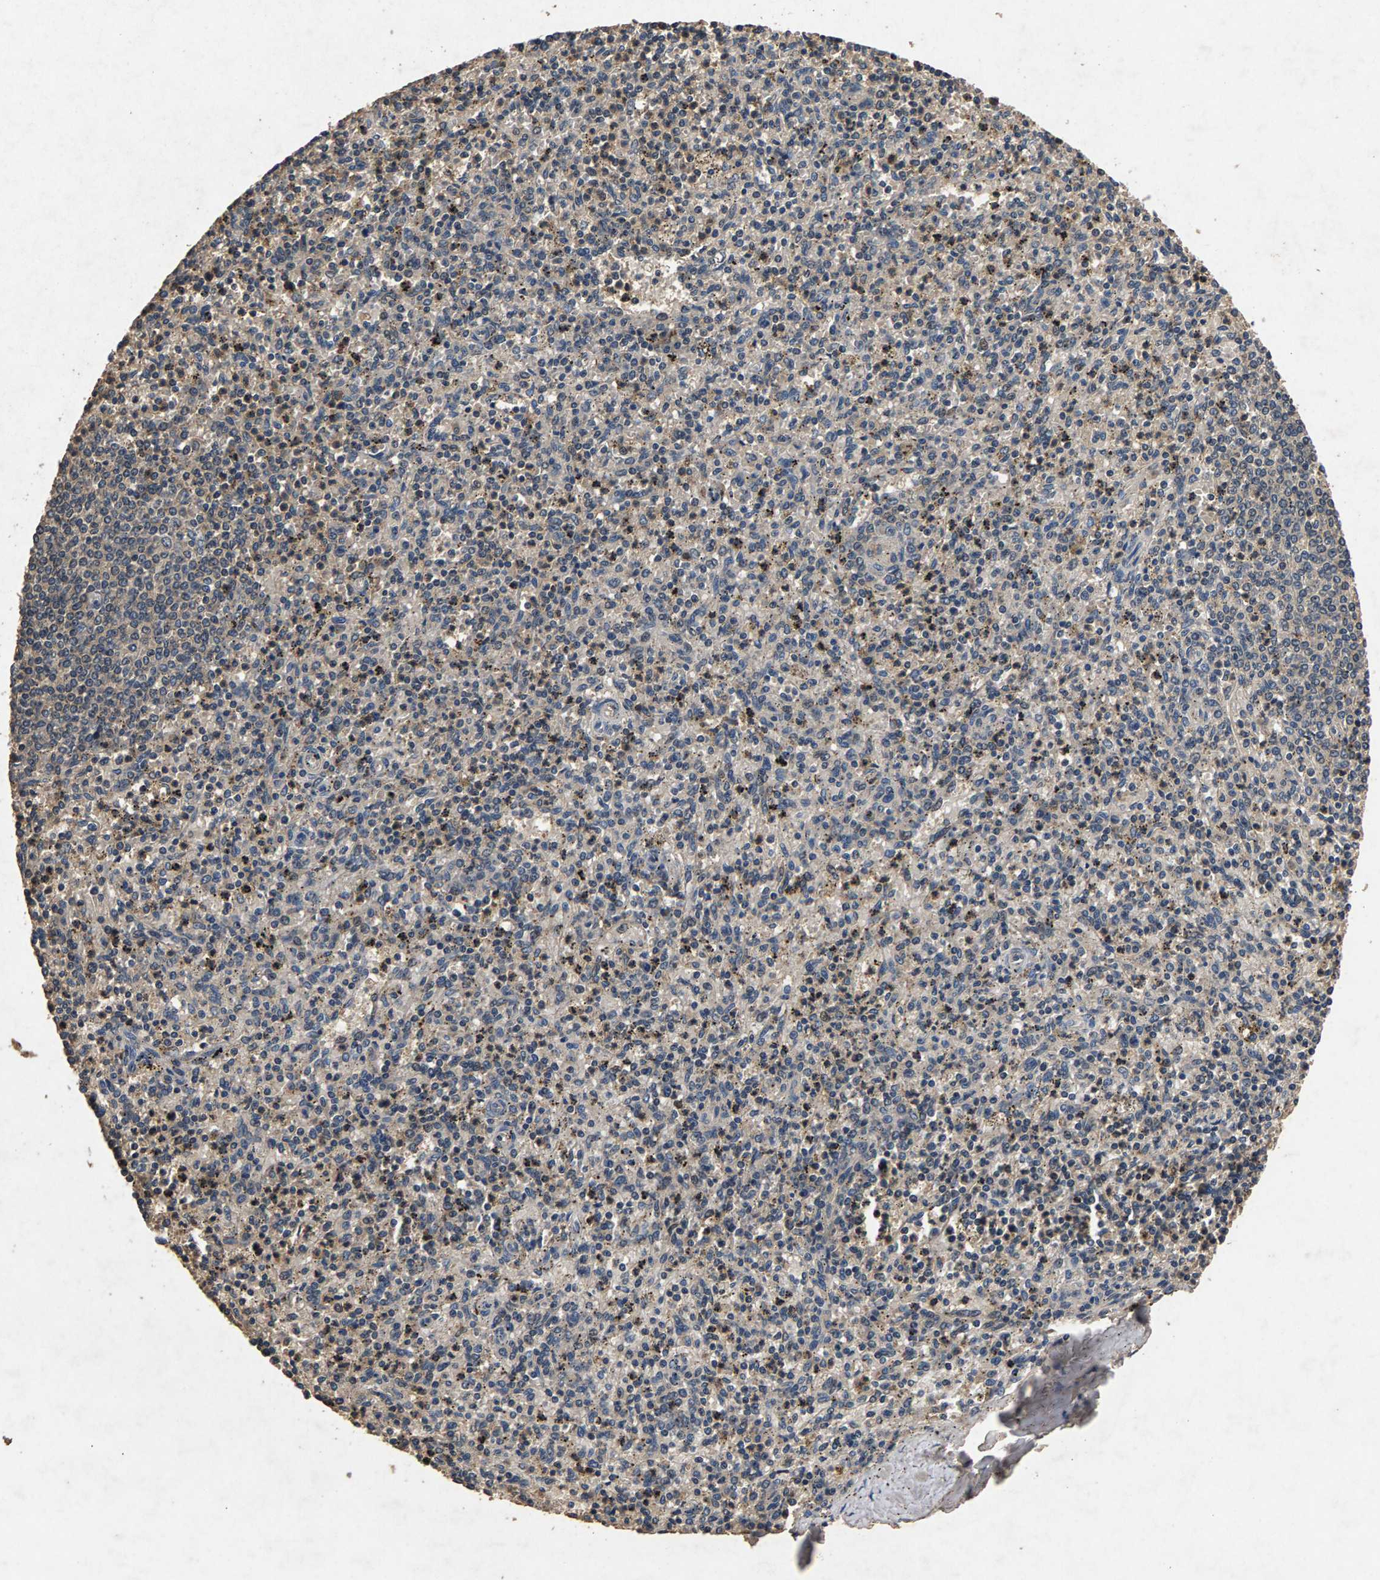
{"staining": {"intensity": "weak", "quantity": "25%-75%", "location": "cytoplasmic/membranous"}, "tissue": "spleen", "cell_type": "Cells in red pulp", "image_type": "normal", "snomed": [{"axis": "morphology", "description": "Normal tissue, NOS"}, {"axis": "topography", "description": "Spleen"}], "caption": "High-power microscopy captured an IHC image of benign spleen, revealing weak cytoplasmic/membranous positivity in approximately 25%-75% of cells in red pulp. Using DAB (brown) and hematoxylin (blue) stains, captured at high magnification using brightfield microscopy.", "gene": "PPP1CC", "patient": {"sex": "male", "age": 72}}